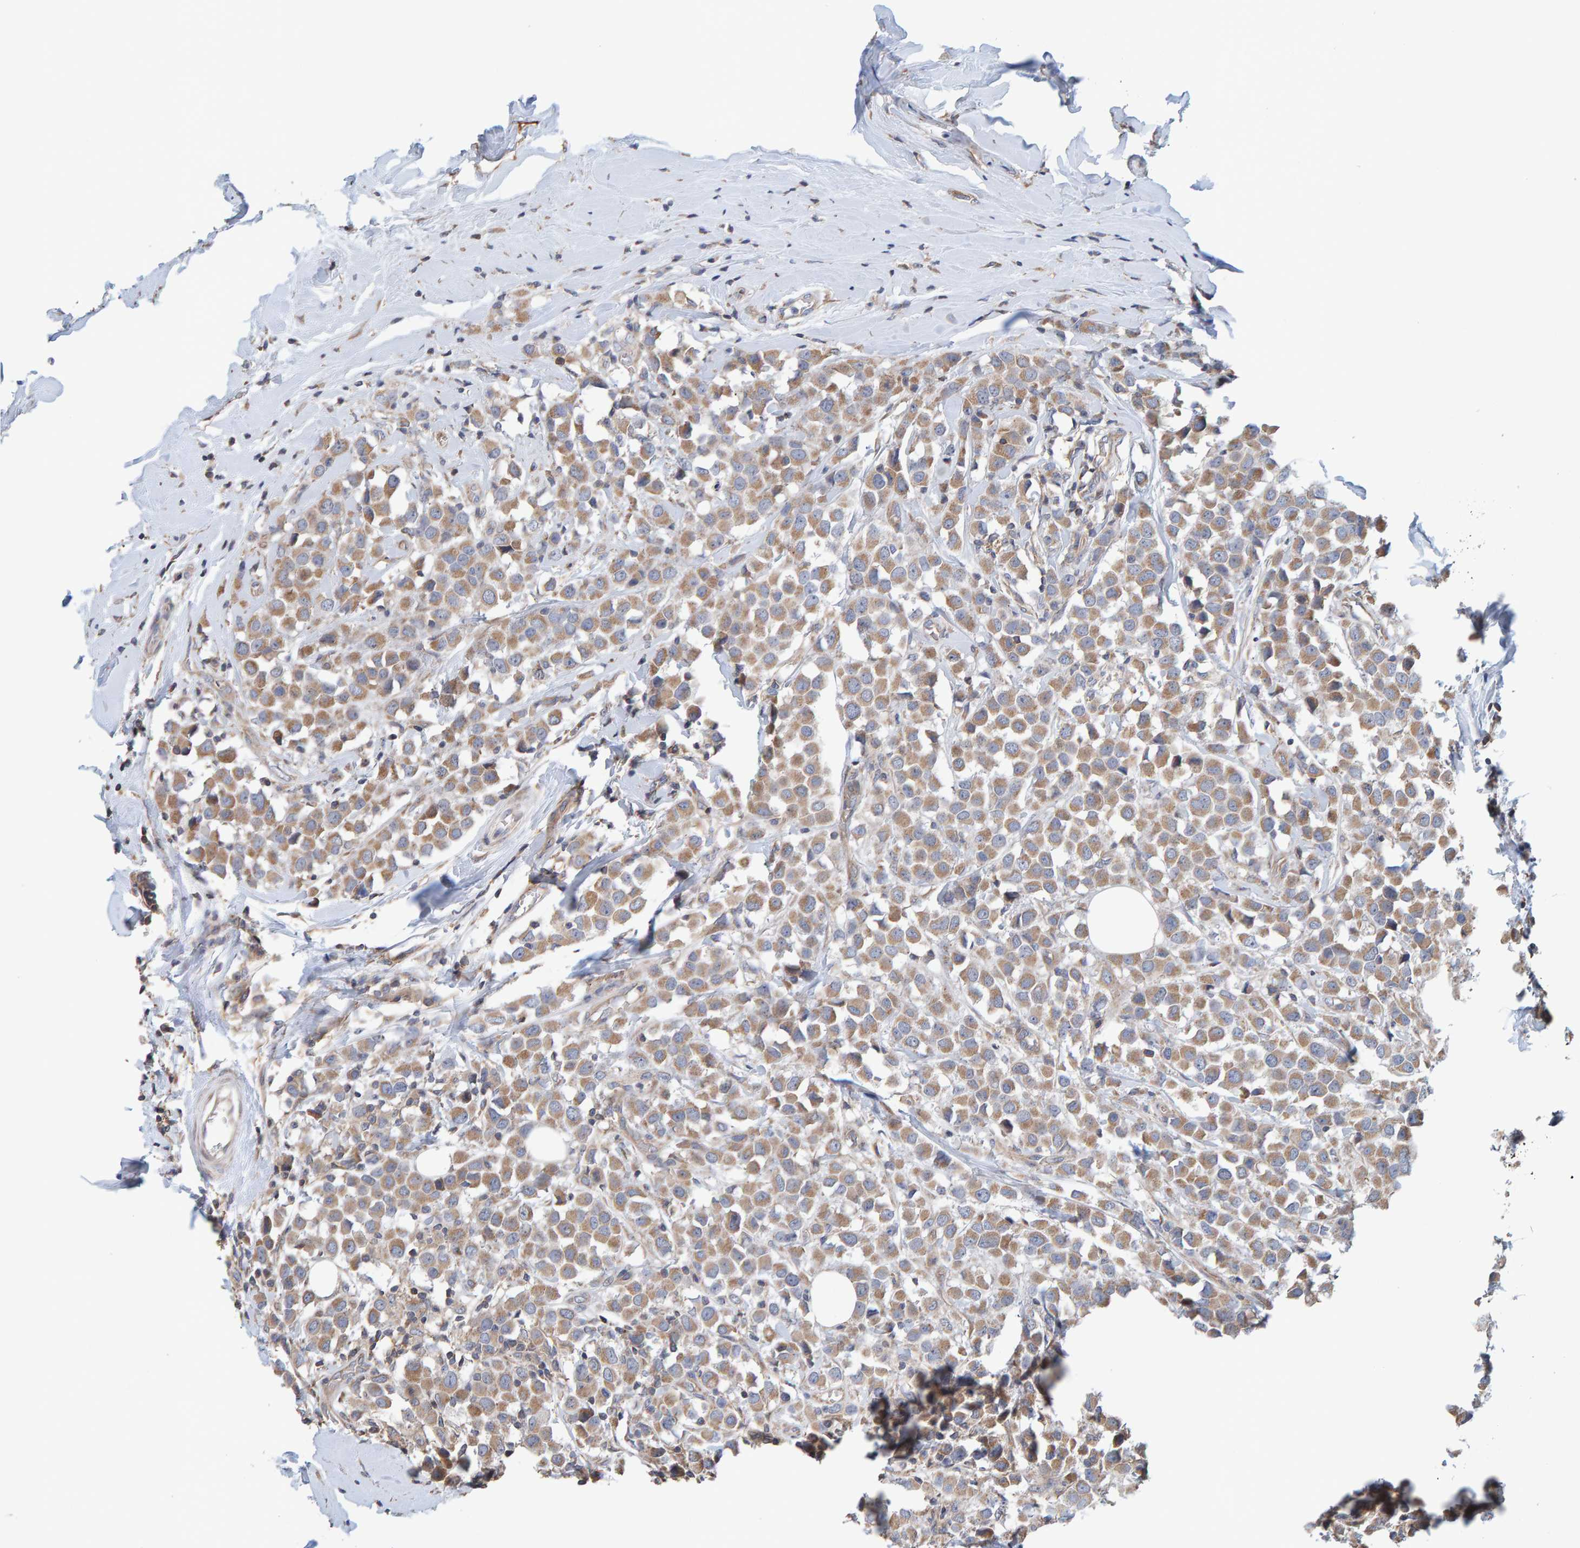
{"staining": {"intensity": "moderate", "quantity": ">75%", "location": "cytoplasmic/membranous"}, "tissue": "breast cancer", "cell_type": "Tumor cells", "image_type": "cancer", "snomed": [{"axis": "morphology", "description": "Duct carcinoma"}, {"axis": "topography", "description": "Breast"}], "caption": "This histopathology image demonstrates immunohistochemistry staining of human infiltrating ductal carcinoma (breast), with medium moderate cytoplasmic/membranous staining in about >75% of tumor cells.", "gene": "RGP1", "patient": {"sex": "female", "age": 61}}